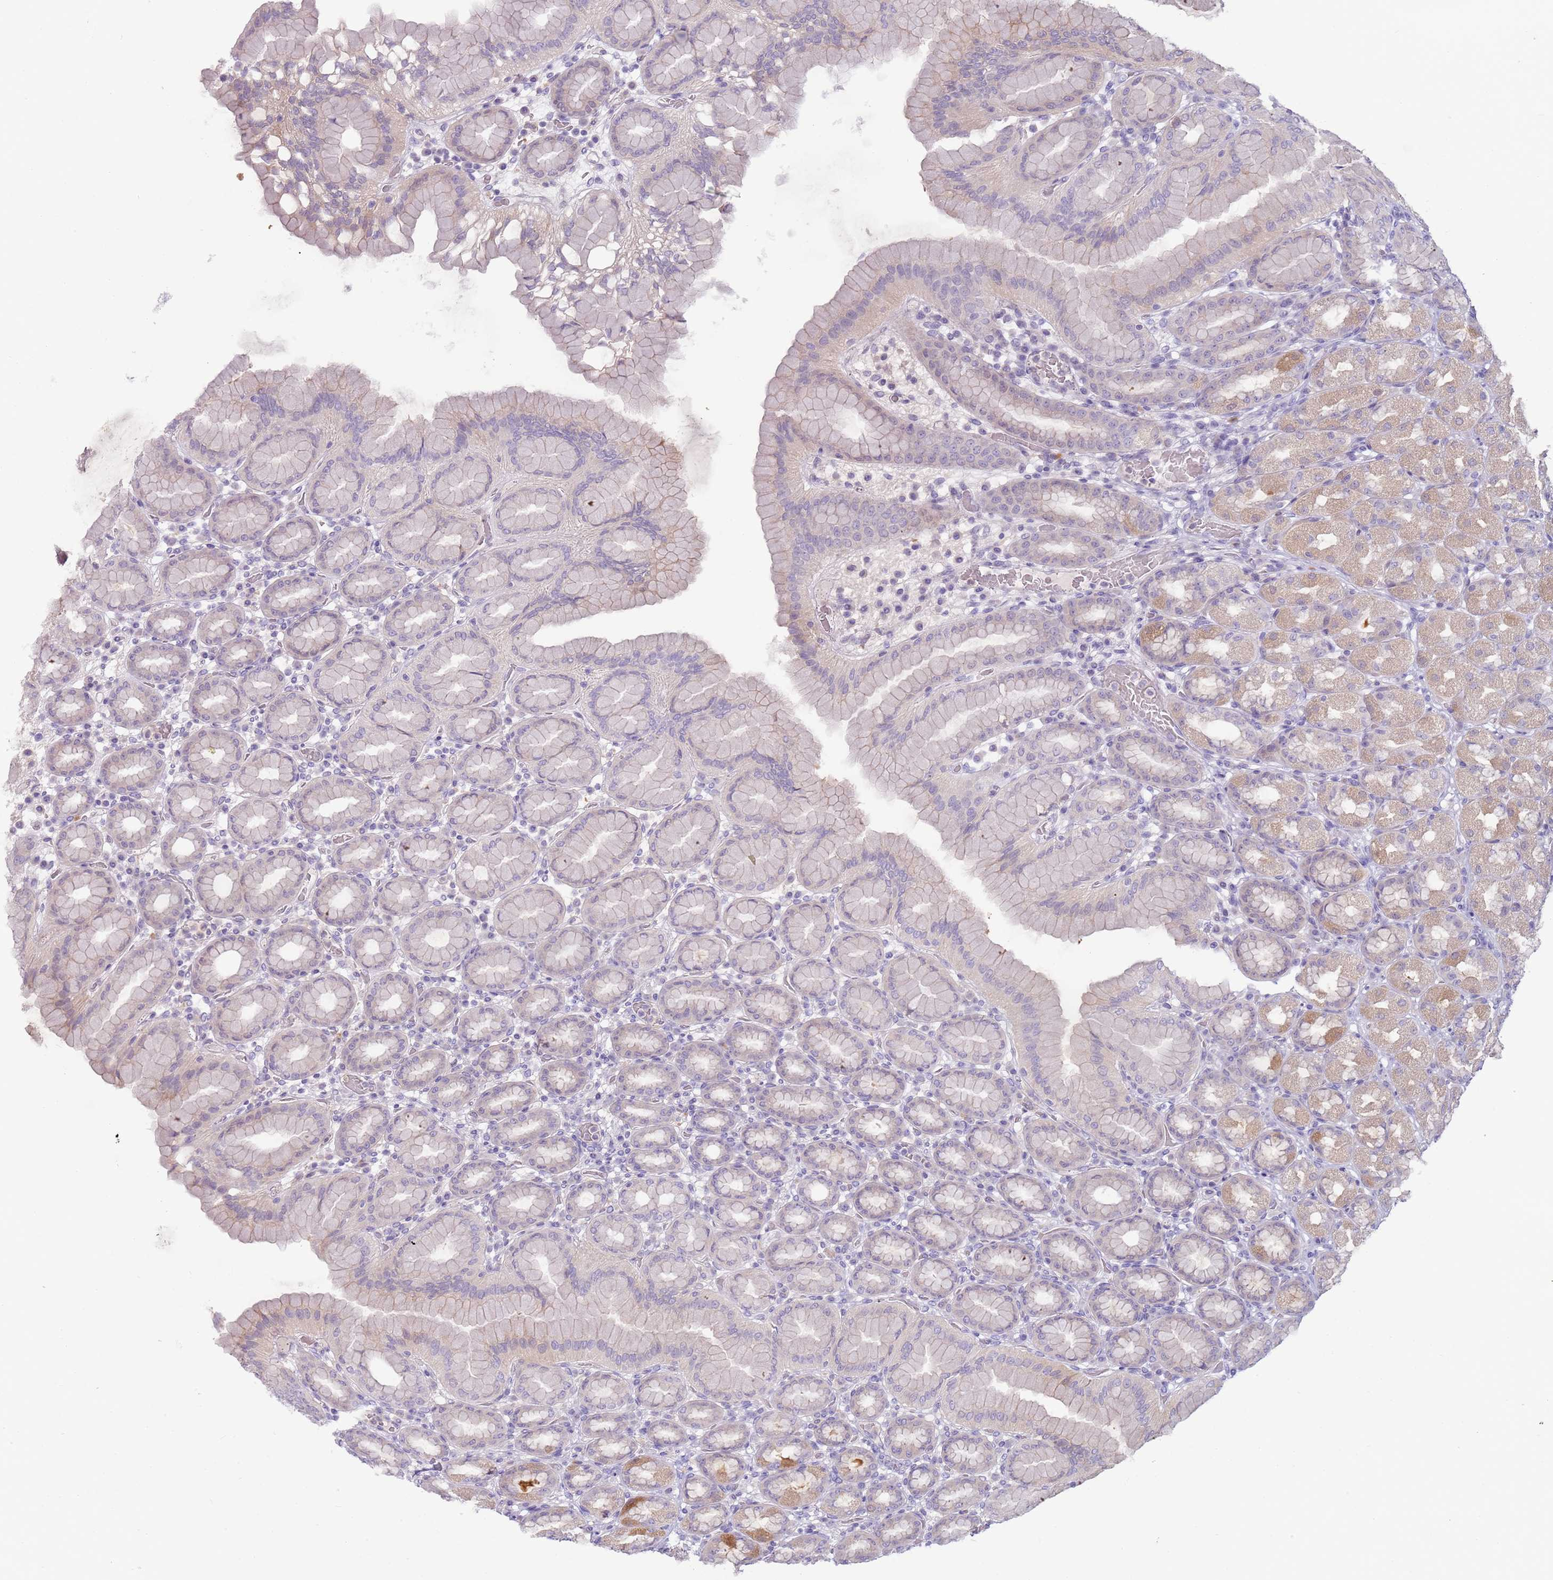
{"staining": {"intensity": "weak", "quantity": "<25%", "location": "cytoplasmic/membranous"}, "tissue": "stomach", "cell_type": "Glandular cells", "image_type": "normal", "snomed": [{"axis": "morphology", "description": "Normal tissue, NOS"}, {"axis": "topography", "description": "Stomach, upper"}], "caption": "Glandular cells are negative for brown protein staining in unremarkable stomach. Brightfield microscopy of immunohistochemistry stained with DAB (3,3'-diaminobenzidine) (brown) and hematoxylin (blue), captured at high magnification.", "gene": "ARHGAP5", "patient": {"sex": "male", "age": 68}}